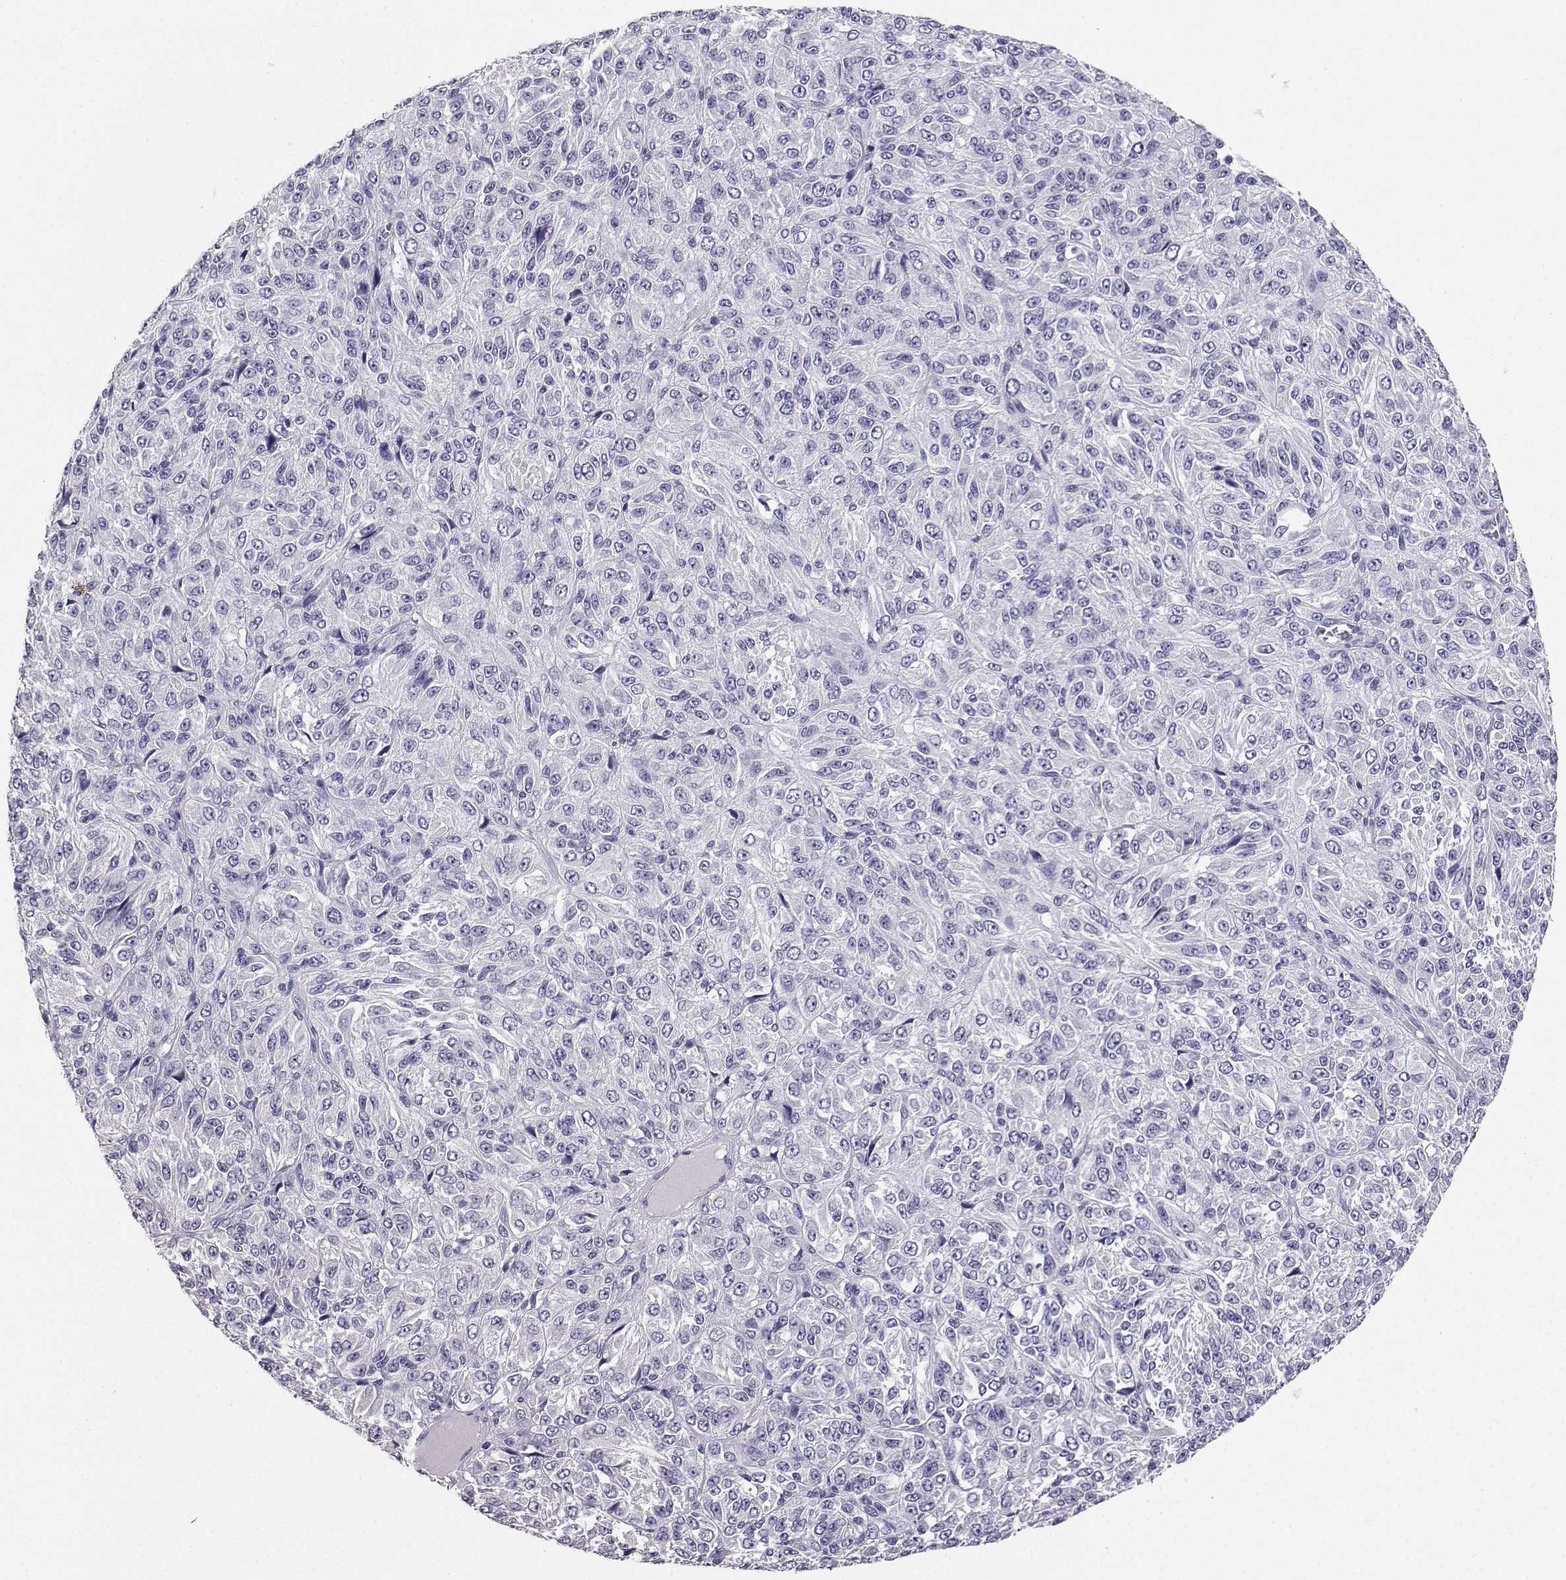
{"staining": {"intensity": "negative", "quantity": "none", "location": "none"}, "tissue": "melanoma", "cell_type": "Tumor cells", "image_type": "cancer", "snomed": [{"axis": "morphology", "description": "Malignant melanoma, Metastatic site"}, {"axis": "topography", "description": "Brain"}], "caption": "Image shows no protein positivity in tumor cells of malignant melanoma (metastatic site) tissue.", "gene": "SPAG11B", "patient": {"sex": "female", "age": 56}}